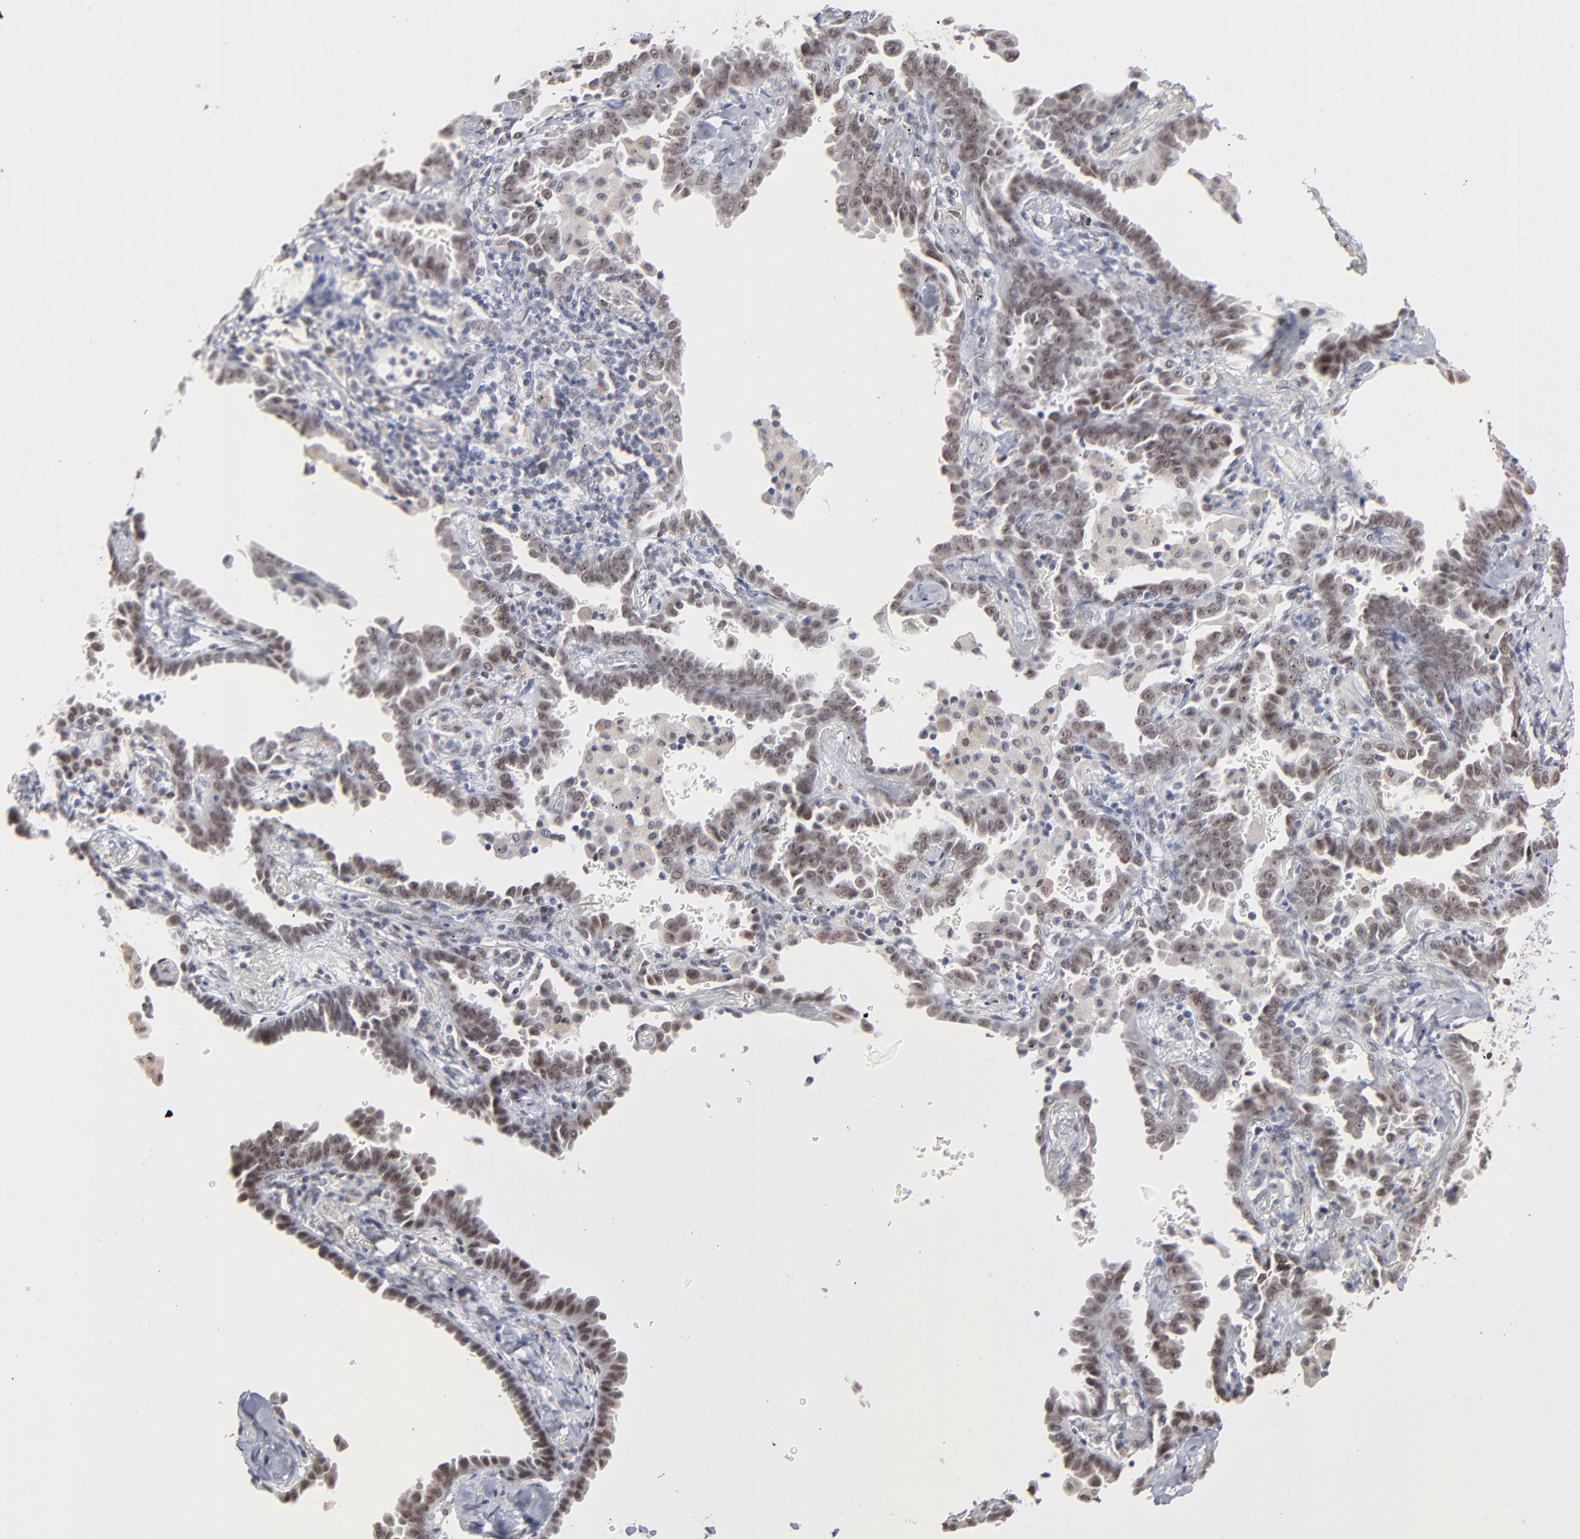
{"staining": {"intensity": "weak", "quantity": ">75%", "location": "nuclear"}, "tissue": "lung cancer", "cell_type": "Tumor cells", "image_type": "cancer", "snomed": [{"axis": "morphology", "description": "Adenocarcinoma, NOS"}, {"axis": "topography", "description": "Lung"}], "caption": "Tumor cells demonstrate low levels of weak nuclear expression in approximately >75% of cells in human lung cancer.", "gene": "MBIP", "patient": {"sex": "female", "age": 64}}